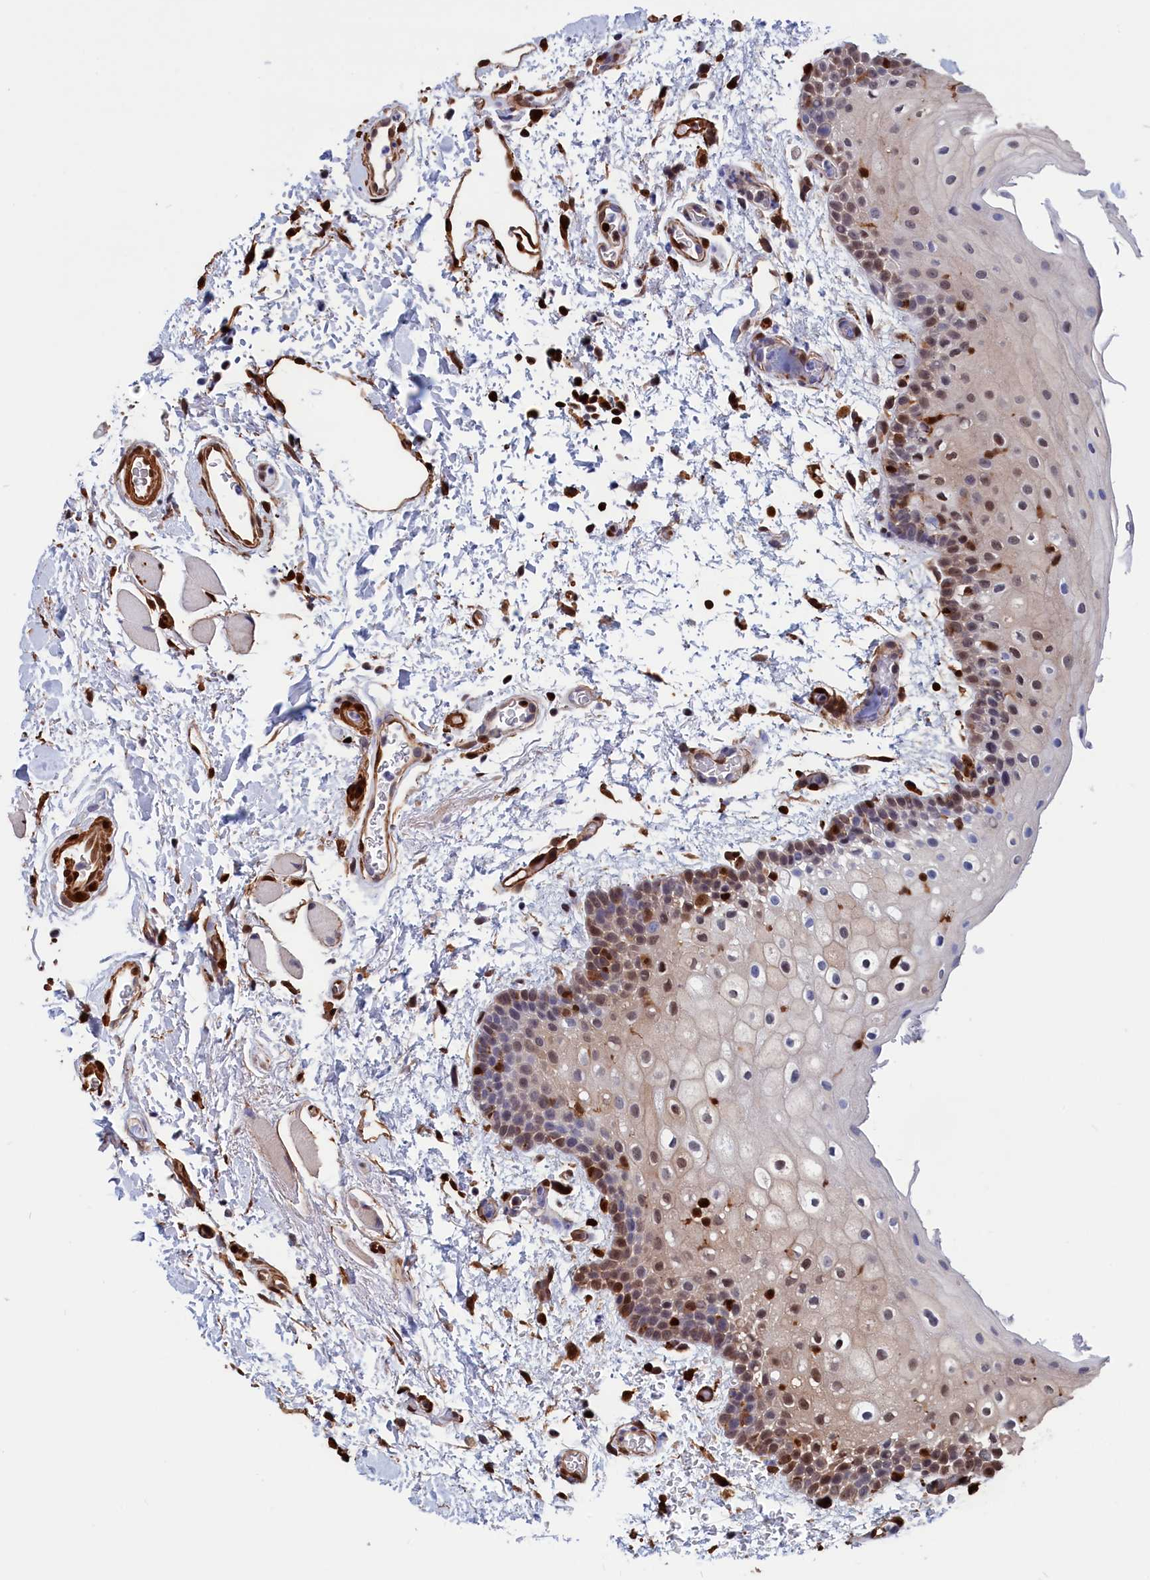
{"staining": {"intensity": "moderate", "quantity": "<25%", "location": "nuclear"}, "tissue": "oral mucosa", "cell_type": "Squamous epithelial cells", "image_type": "normal", "snomed": [{"axis": "morphology", "description": "Normal tissue, NOS"}, {"axis": "topography", "description": "Oral tissue"}], "caption": "A low amount of moderate nuclear positivity is identified in approximately <25% of squamous epithelial cells in normal oral mucosa.", "gene": "CRIP1", "patient": {"sex": "male", "age": 62}}